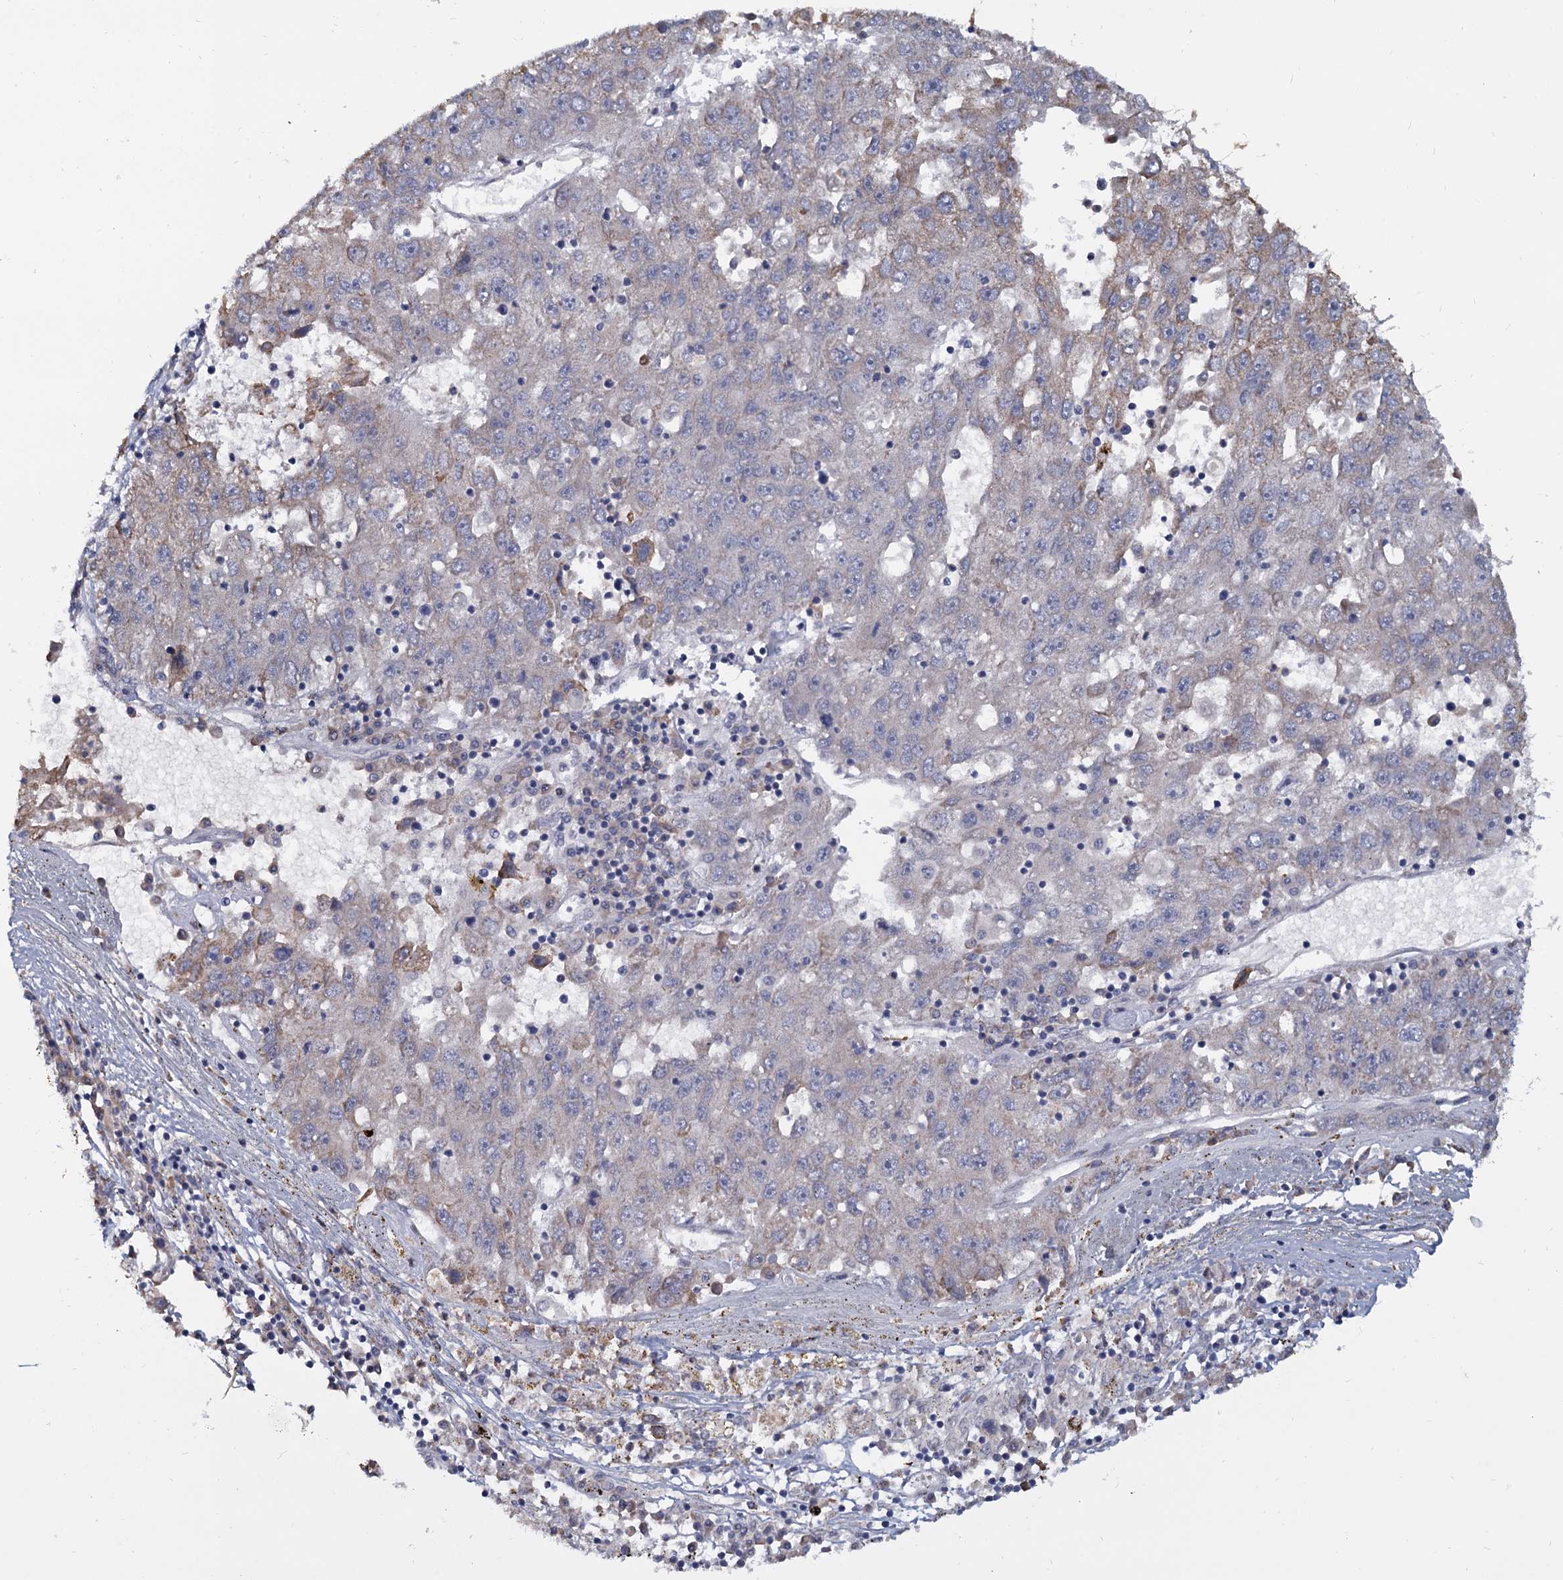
{"staining": {"intensity": "weak", "quantity": "<25%", "location": "cytoplasmic/membranous"}, "tissue": "liver cancer", "cell_type": "Tumor cells", "image_type": "cancer", "snomed": [{"axis": "morphology", "description": "Carcinoma, Hepatocellular, NOS"}, {"axis": "topography", "description": "Liver"}], "caption": "The immunohistochemistry histopathology image has no significant staining in tumor cells of liver hepatocellular carcinoma tissue.", "gene": "LRRC51", "patient": {"sex": "male", "age": 49}}